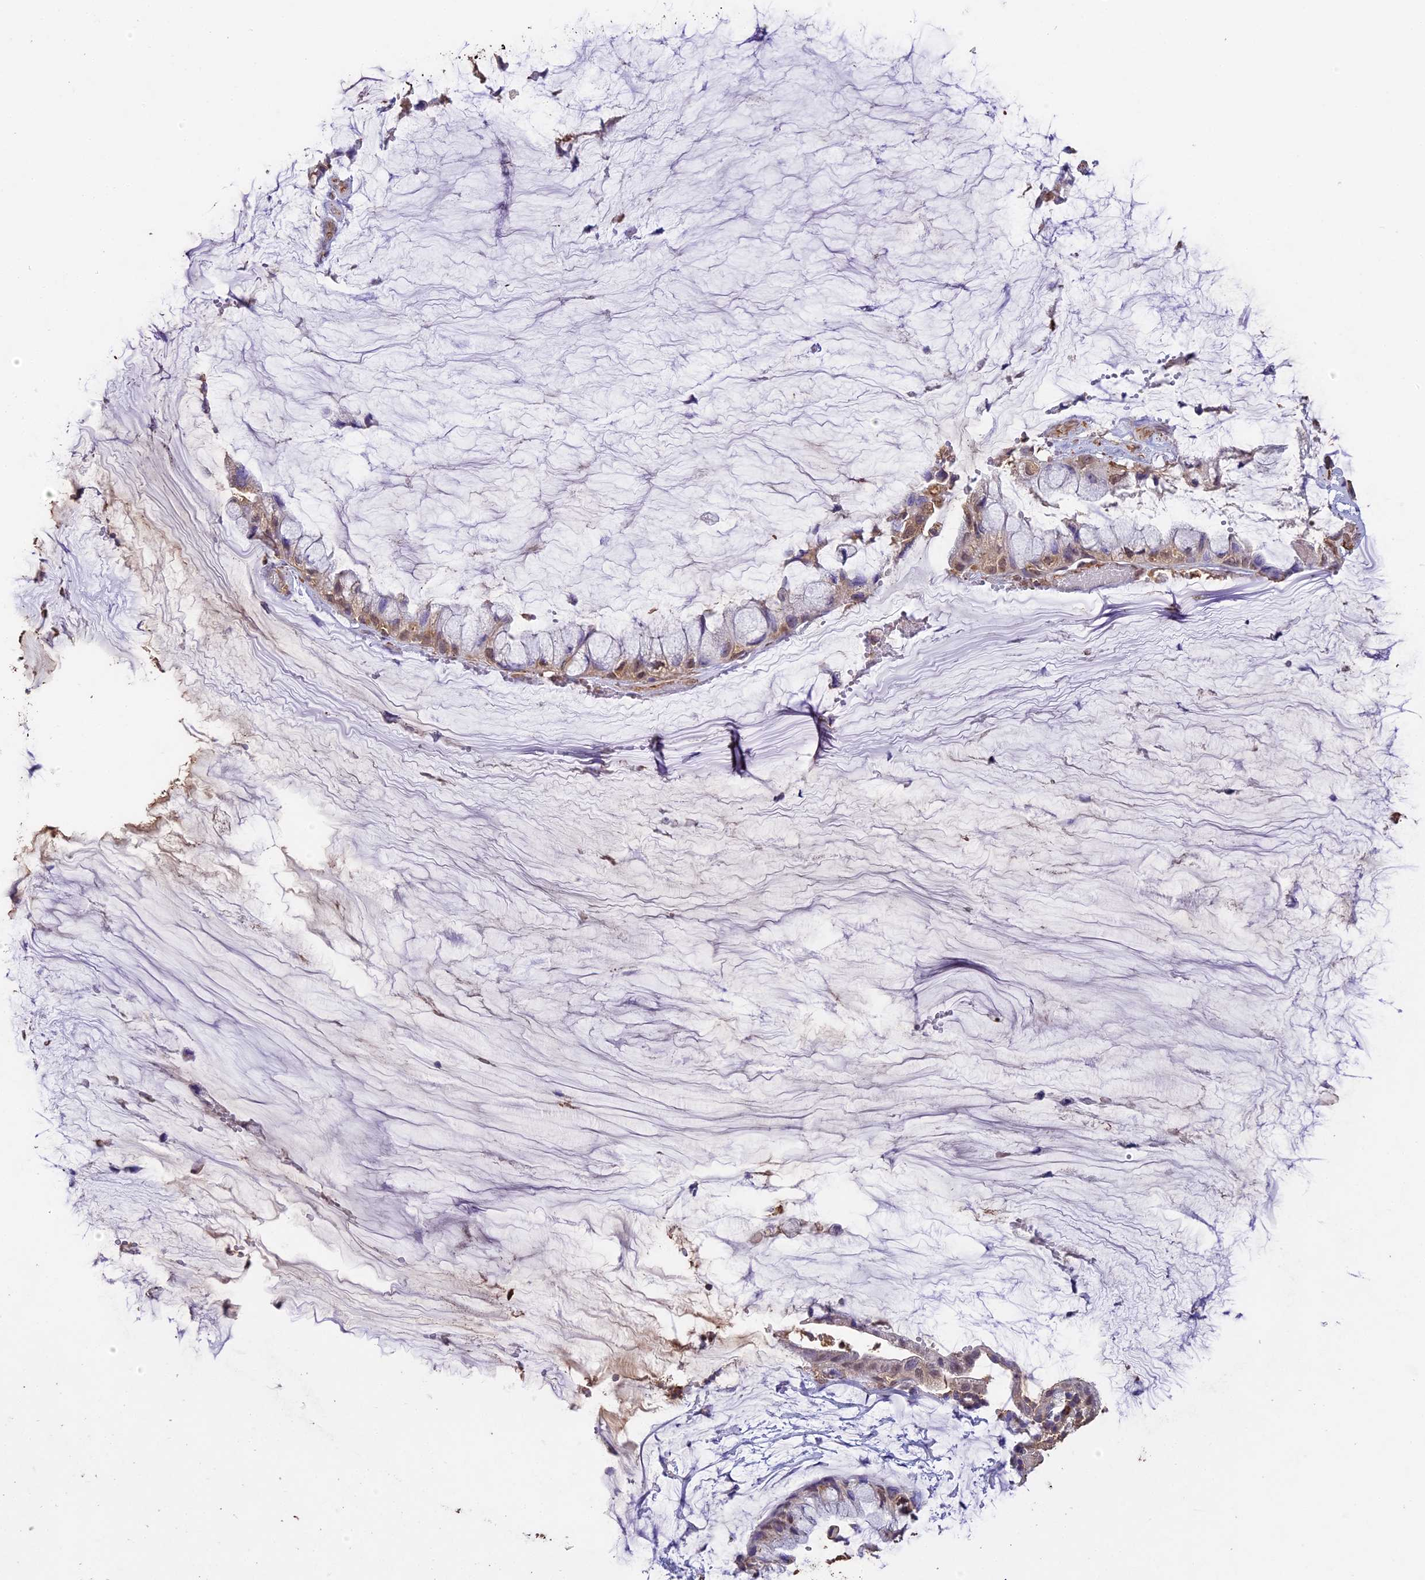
{"staining": {"intensity": "weak", "quantity": "25%-75%", "location": "nuclear"}, "tissue": "ovarian cancer", "cell_type": "Tumor cells", "image_type": "cancer", "snomed": [{"axis": "morphology", "description": "Cystadenocarcinoma, mucinous, NOS"}, {"axis": "topography", "description": "Ovary"}], "caption": "There is low levels of weak nuclear staining in tumor cells of ovarian mucinous cystadenocarcinoma, as demonstrated by immunohistochemical staining (brown color).", "gene": "ARHGAP19", "patient": {"sex": "female", "age": 39}}